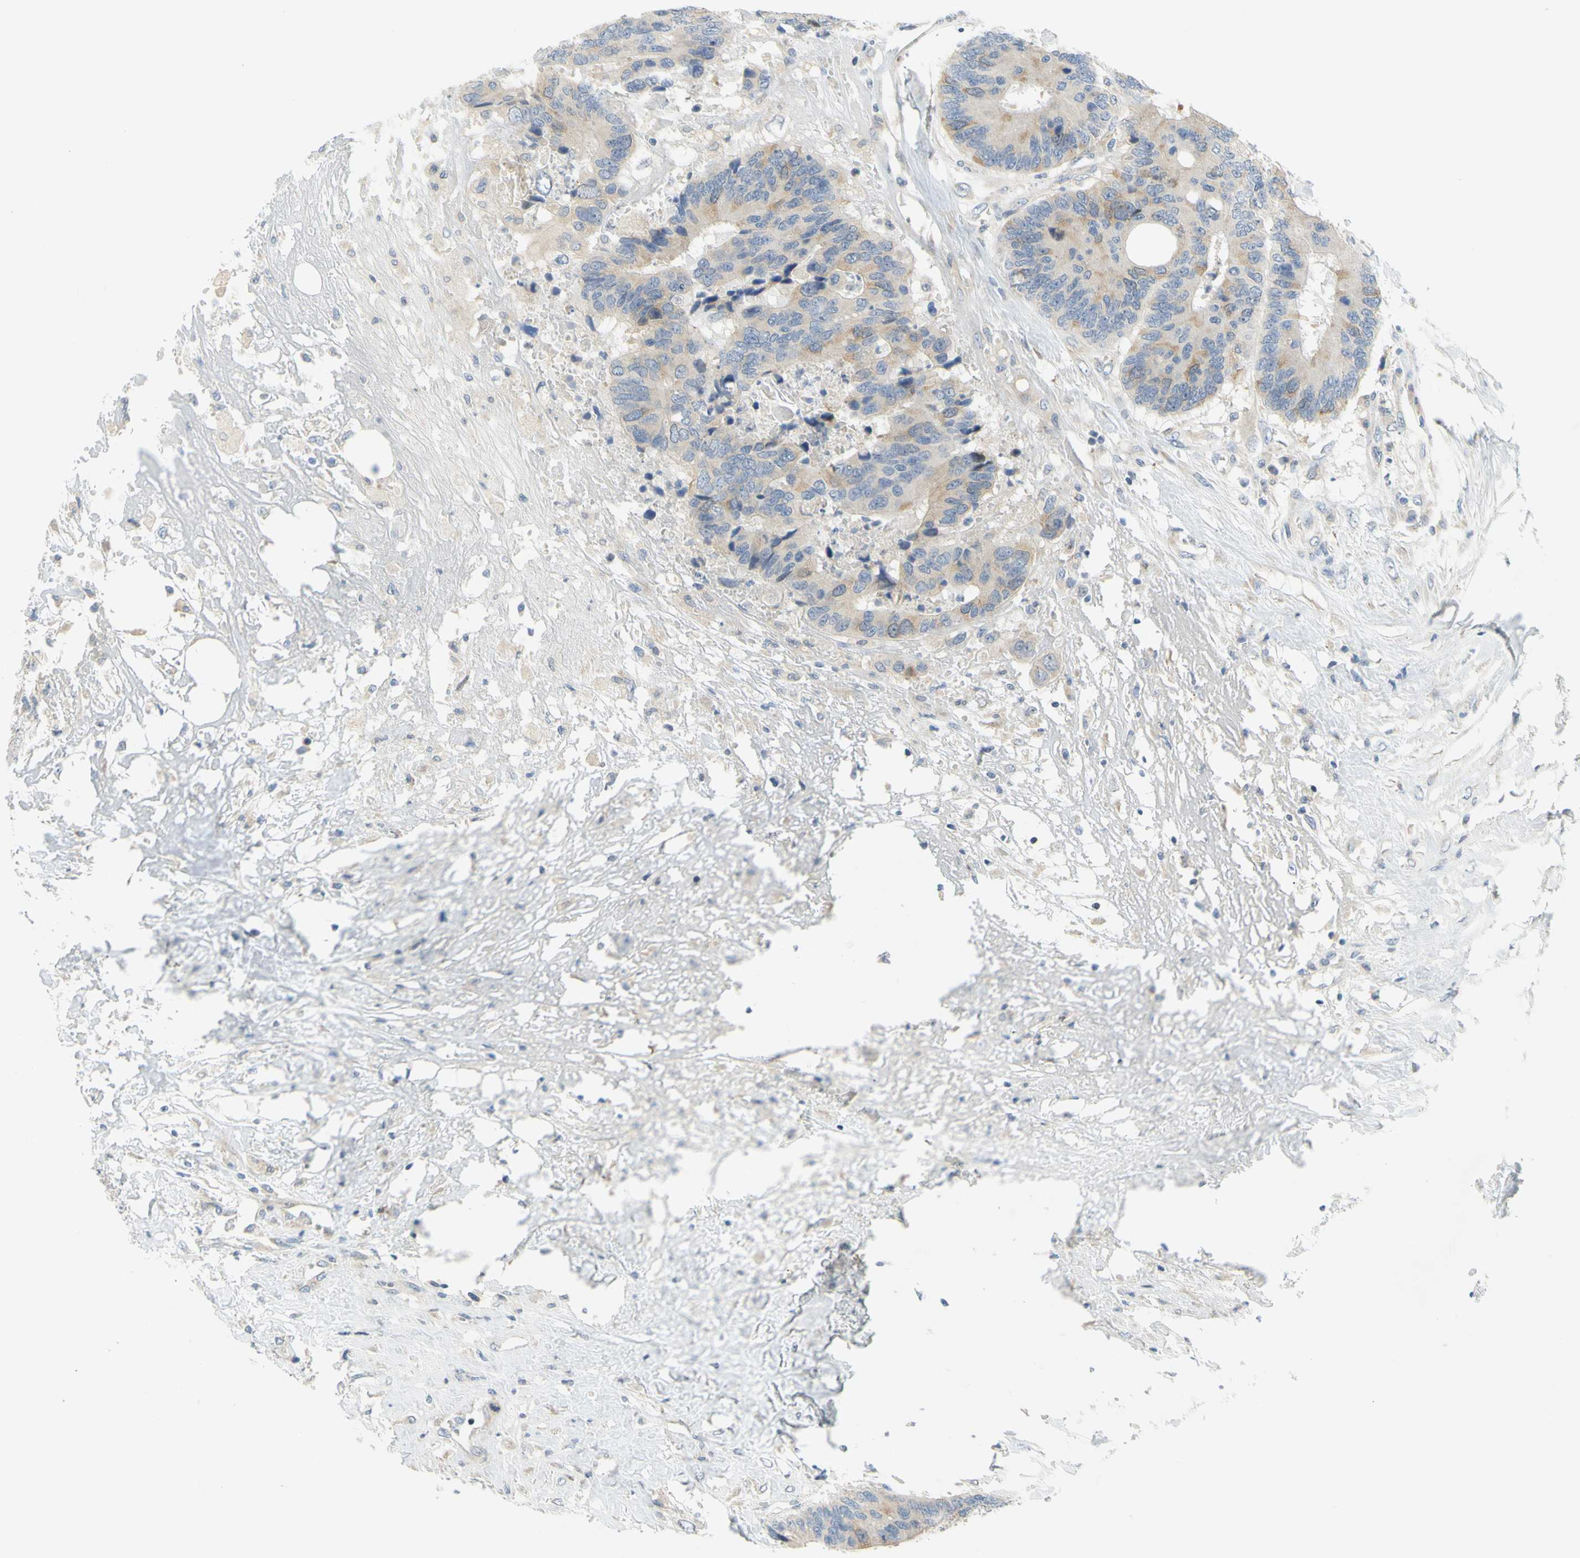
{"staining": {"intensity": "moderate", "quantity": "<25%", "location": "cytoplasmic/membranous"}, "tissue": "colorectal cancer", "cell_type": "Tumor cells", "image_type": "cancer", "snomed": [{"axis": "morphology", "description": "Adenocarcinoma, NOS"}, {"axis": "topography", "description": "Rectum"}], "caption": "This is an image of IHC staining of colorectal cancer, which shows moderate expression in the cytoplasmic/membranous of tumor cells.", "gene": "CCNB2", "patient": {"sex": "male", "age": 55}}